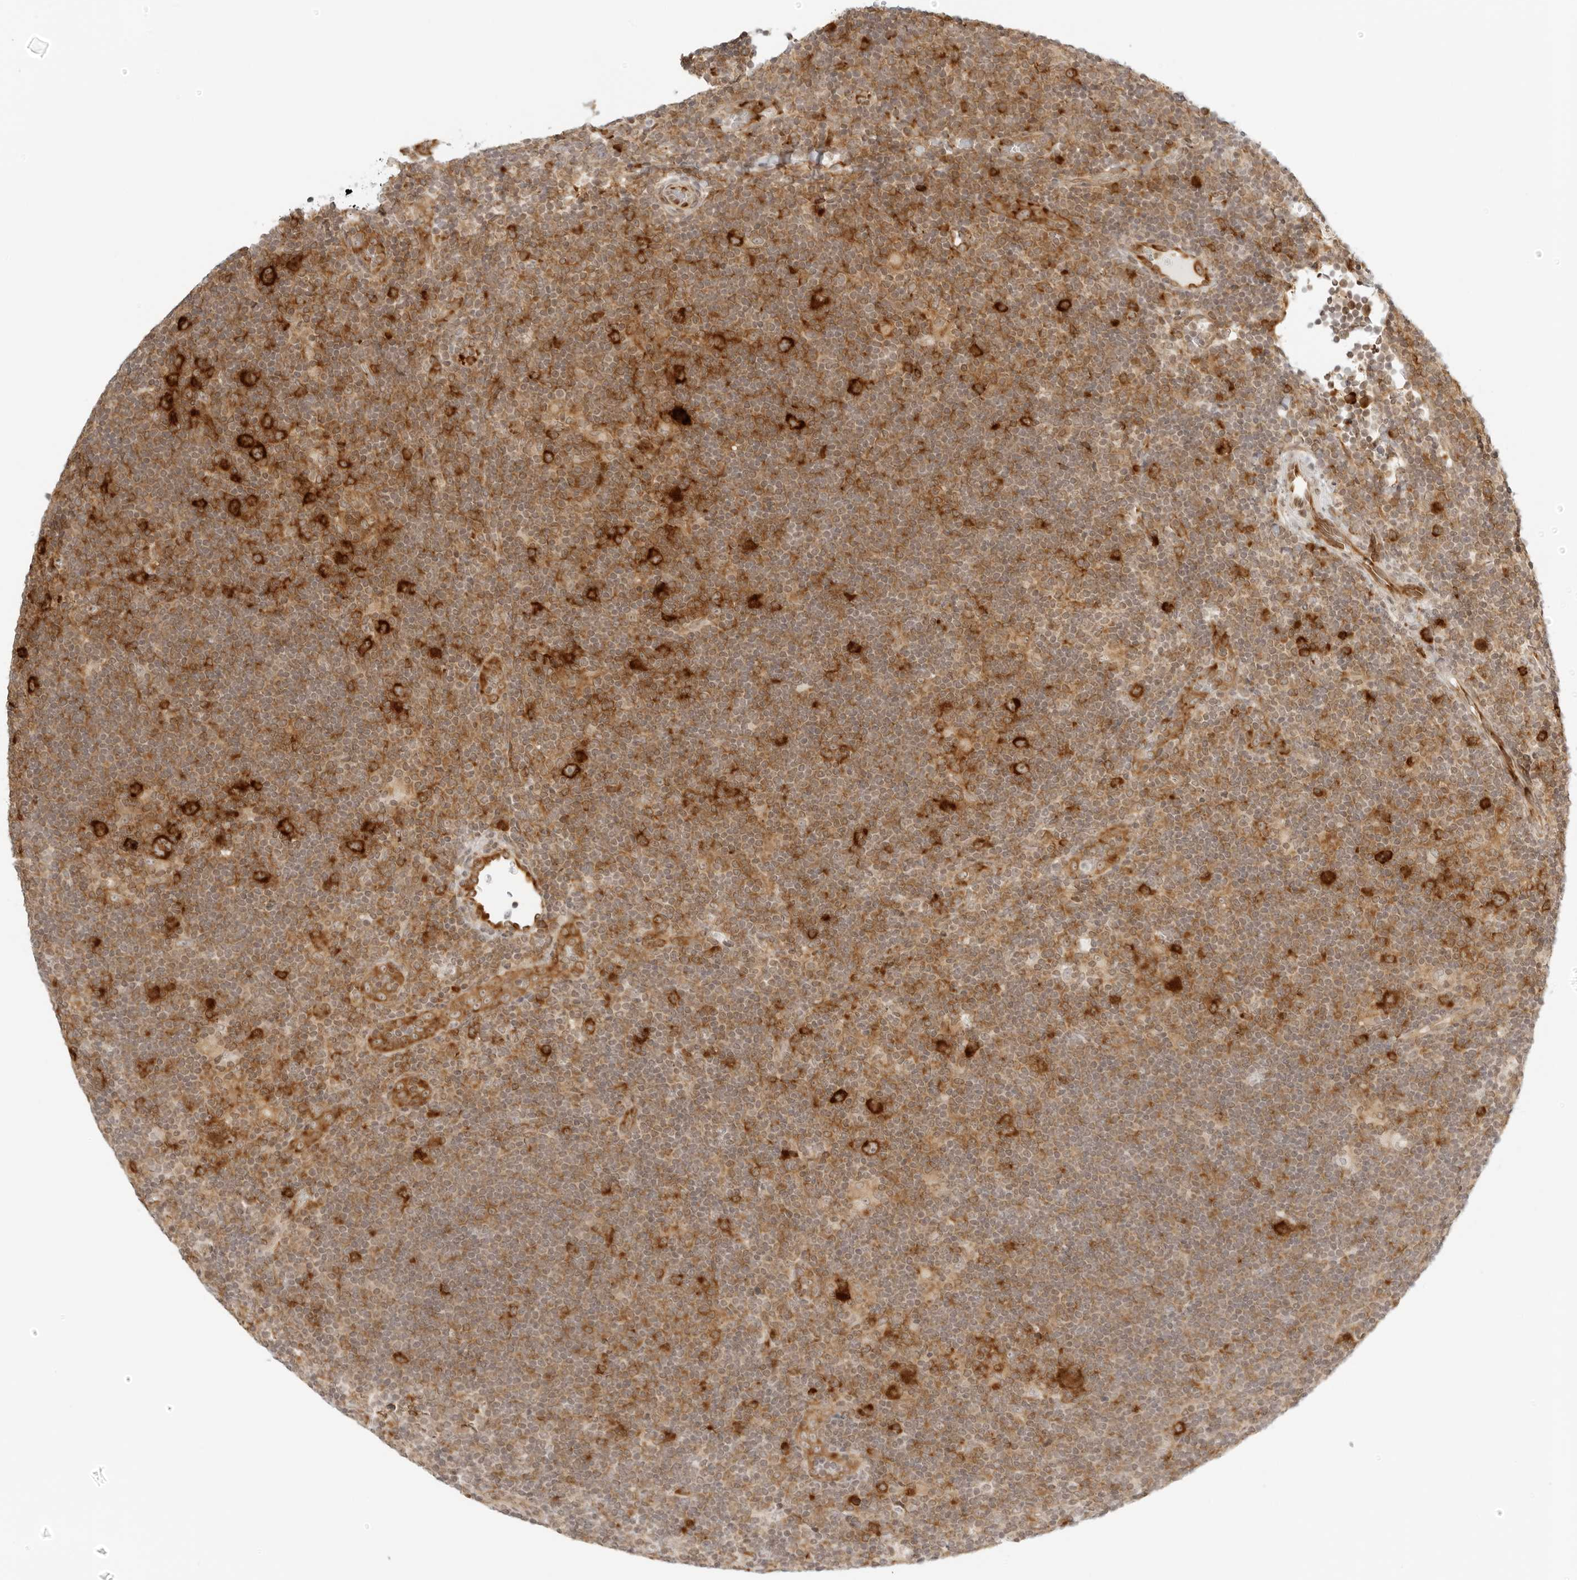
{"staining": {"intensity": "strong", "quantity": ">75%", "location": "cytoplasmic/membranous"}, "tissue": "lymphoma", "cell_type": "Tumor cells", "image_type": "cancer", "snomed": [{"axis": "morphology", "description": "Hodgkin's disease, NOS"}, {"axis": "topography", "description": "Lymph node"}], "caption": "Immunohistochemistry of Hodgkin's disease displays high levels of strong cytoplasmic/membranous positivity in about >75% of tumor cells.", "gene": "EIF4G1", "patient": {"sex": "female", "age": 57}}